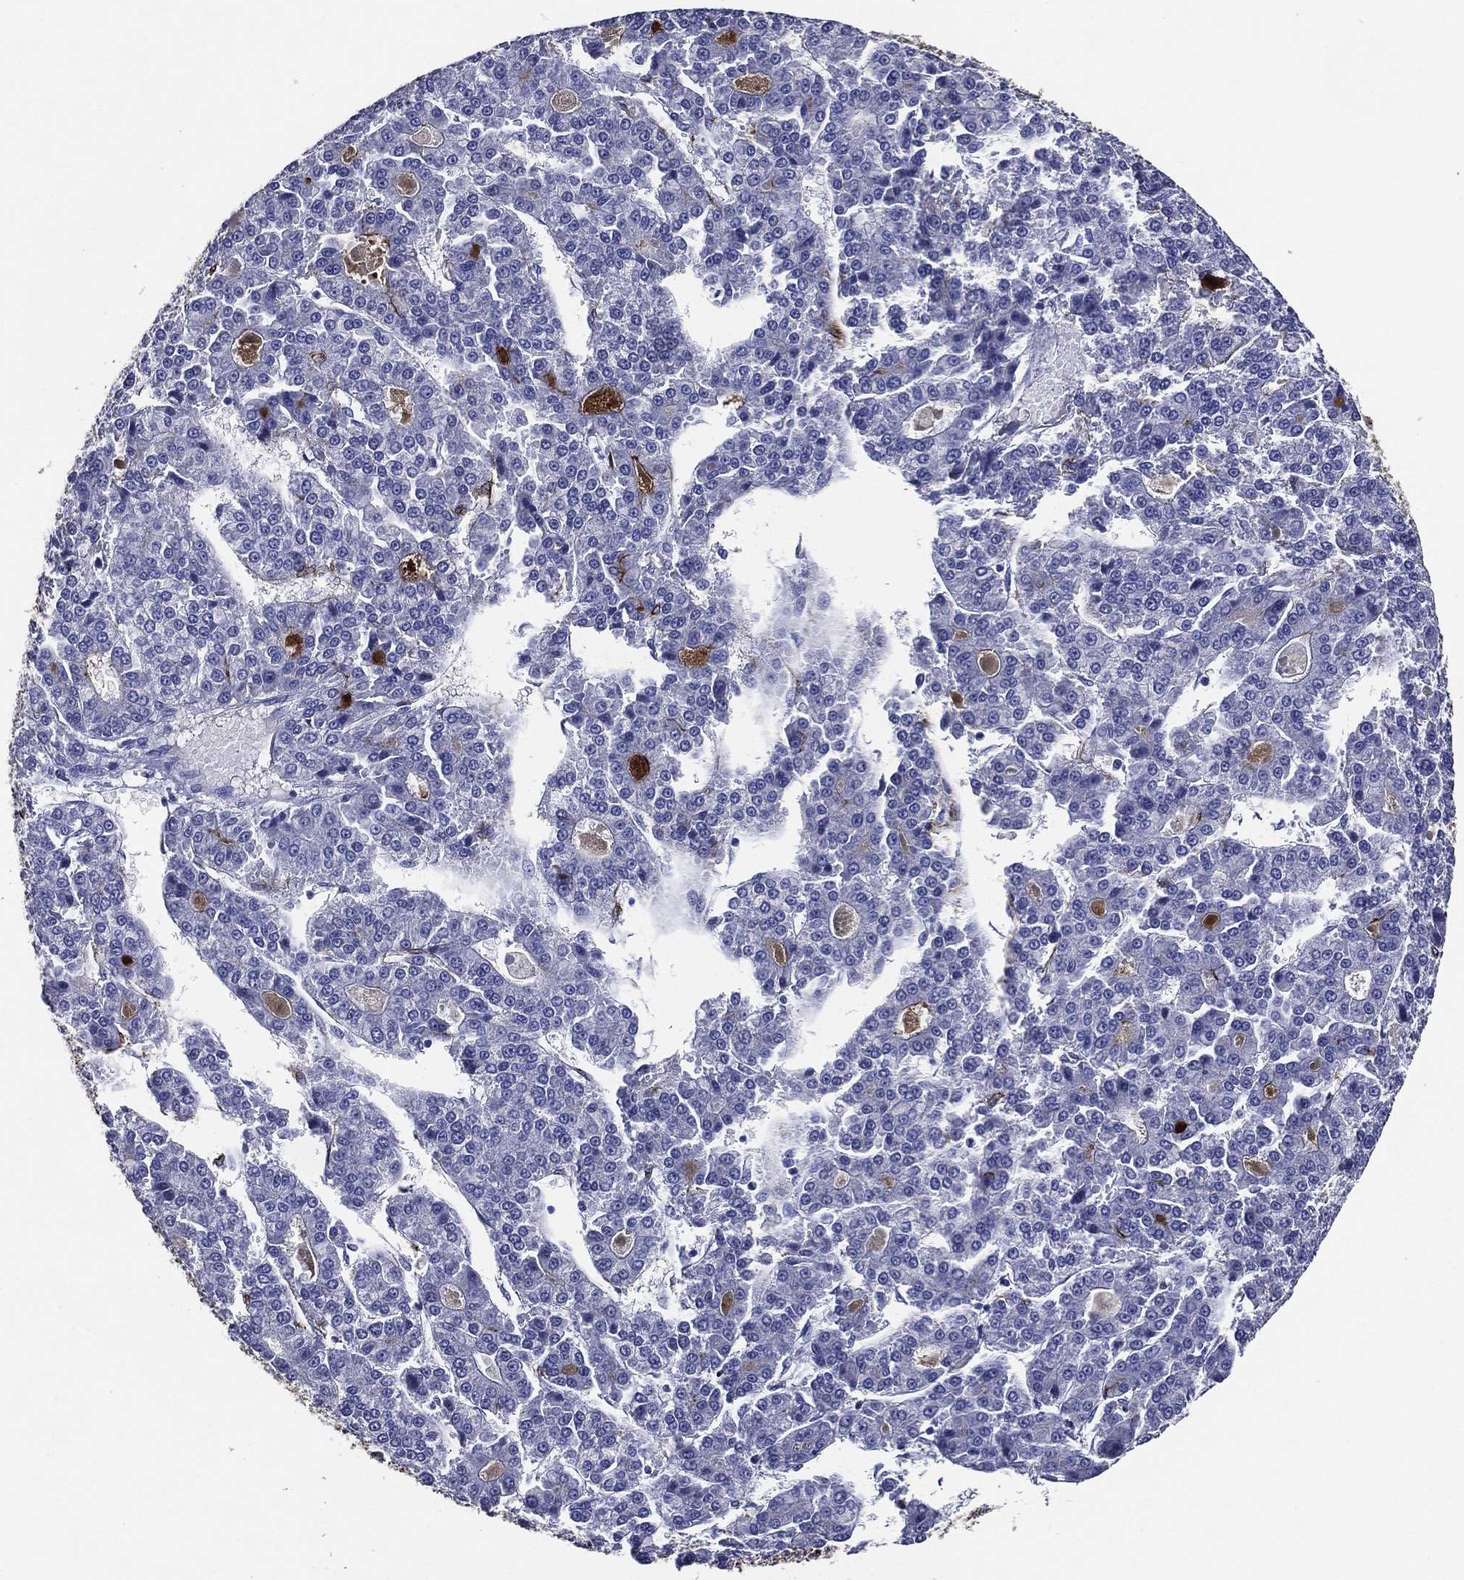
{"staining": {"intensity": "strong", "quantity": "25%-75%", "location": "cytoplasmic/membranous"}, "tissue": "liver cancer", "cell_type": "Tumor cells", "image_type": "cancer", "snomed": [{"axis": "morphology", "description": "Carcinoma, Hepatocellular, NOS"}, {"axis": "topography", "description": "Liver"}], "caption": "This image displays liver hepatocellular carcinoma stained with IHC to label a protein in brown. The cytoplasmic/membranous of tumor cells show strong positivity for the protein. Nuclei are counter-stained blue.", "gene": "ACE2", "patient": {"sex": "male", "age": 70}}